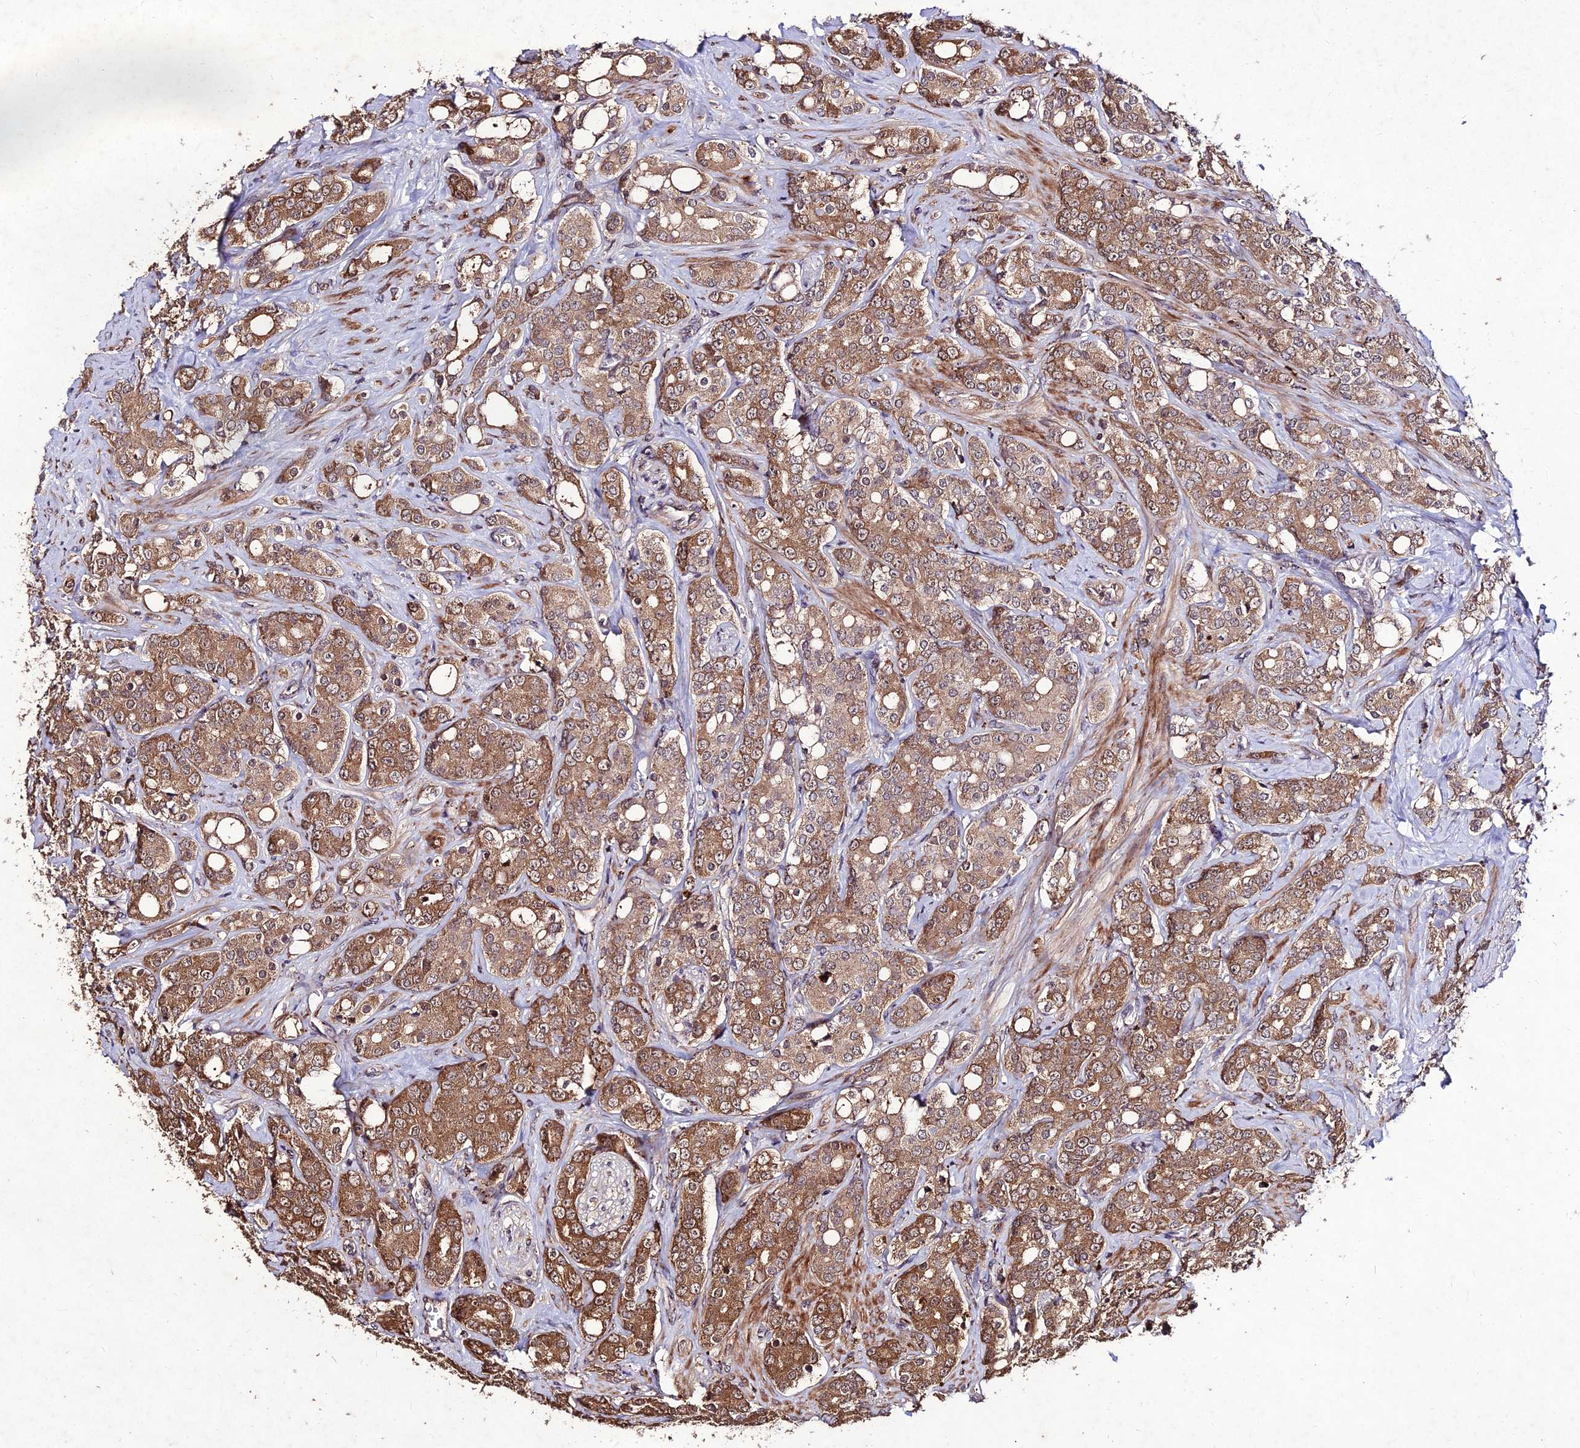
{"staining": {"intensity": "moderate", "quantity": ">75%", "location": "cytoplasmic/membranous"}, "tissue": "prostate cancer", "cell_type": "Tumor cells", "image_type": "cancer", "snomed": [{"axis": "morphology", "description": "Adenocarcinoma, High grade"}, {"axis": "topography", "description": "Prostate"}], "caption": "Brown immunohistochemical staining in prostate high-grade adenocarcinoma demonstrates moderate cytoplasmic/membranous expression in about >75% of tumor cells.", "gene": "ZNF766", "patient": {"sex": "male", "age": 62}}